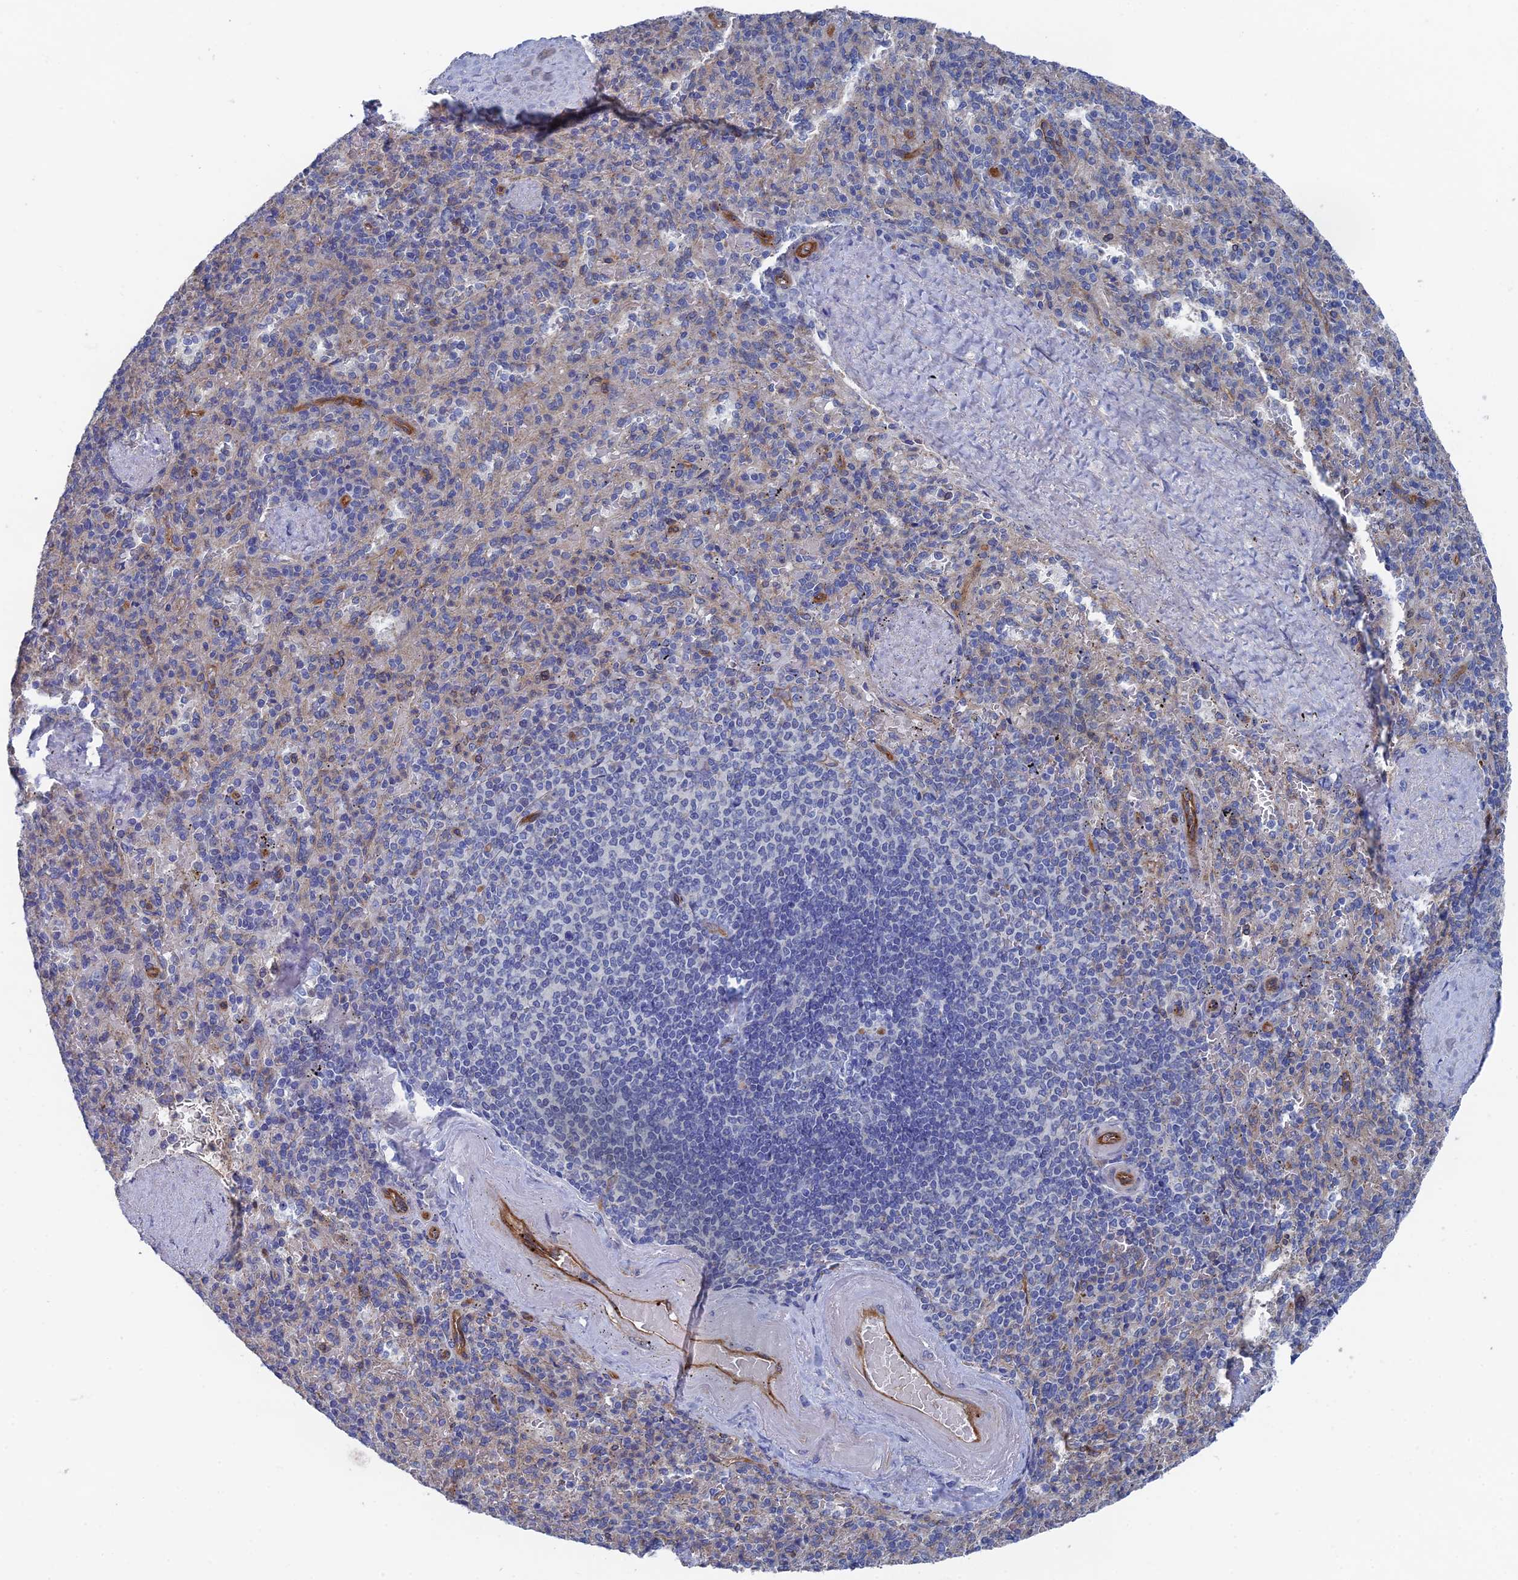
{"staining": {"intensity": "negative", "quantity": "none", "location": "none"}, "tissue": "spleen", "cell_type": "Cells in red pulp", "image_type": "normal", "snomed": [{"axis": "morphology", "description": "Normal tissue, NOS"}, {"axis": "topography", "description": "Spleen"}], "caption": "Immunohistochemistry of normal spleen displays no positivity in cells in red pulp.", "gene": "ARAP3", "patient": {"sex": "male", "age": 82}}